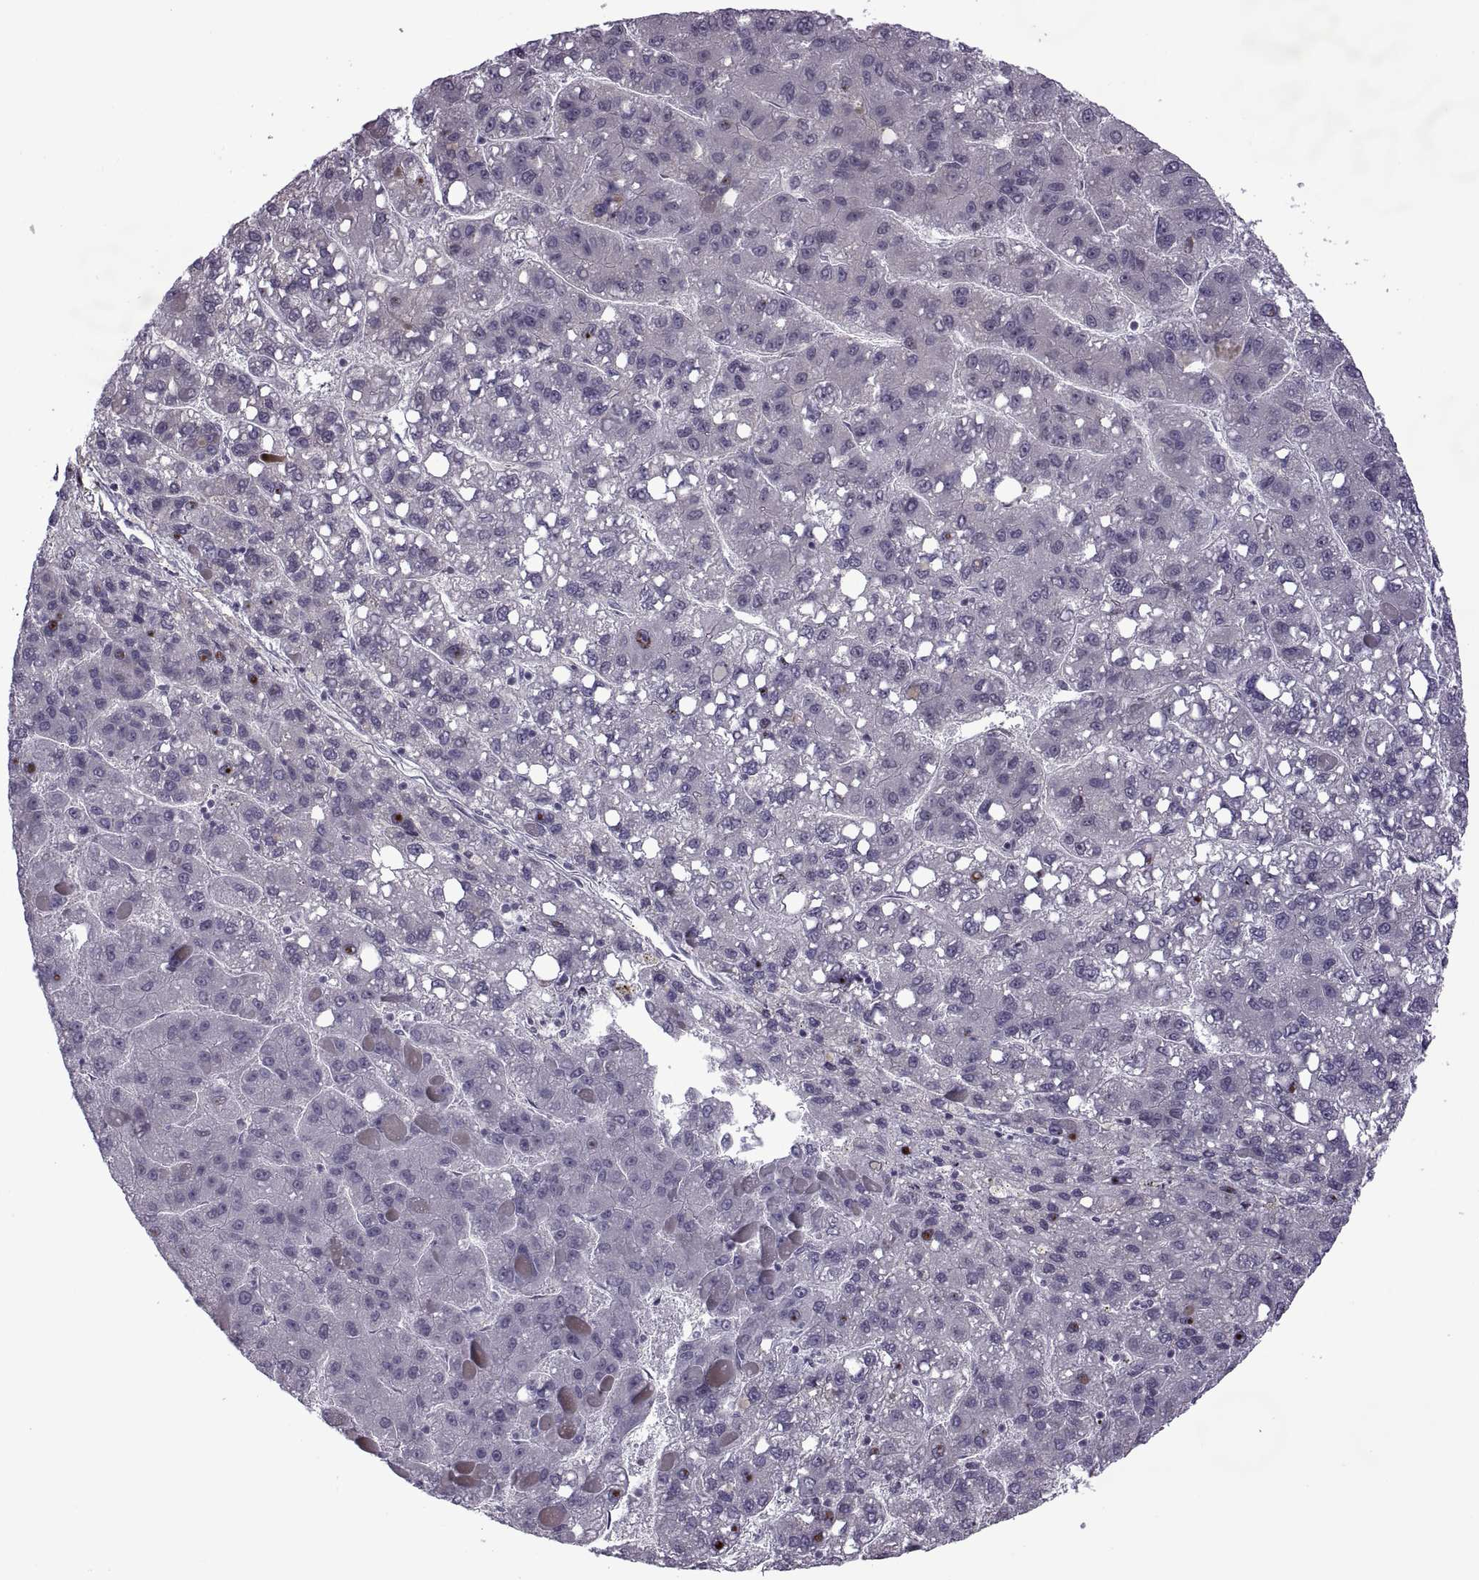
{"staining": {"intensity": "negative", "quantity": "none", "location": "none"}, "tissue": "liver cancer", "cell_type": "Tumor cells", "image_type": "cancer", "snomed": [{"axis": "morphology", "description": "Carcinoma, Hepatocellular, NOS"}, {"axis": "topography", "description": "Liver"}], "caption": "Immunohistochemical staining of liver cancer shows no significant staining in tumor cells.", "gene": "RIPK4", "patient": {"sex": "female", "age": 82}}